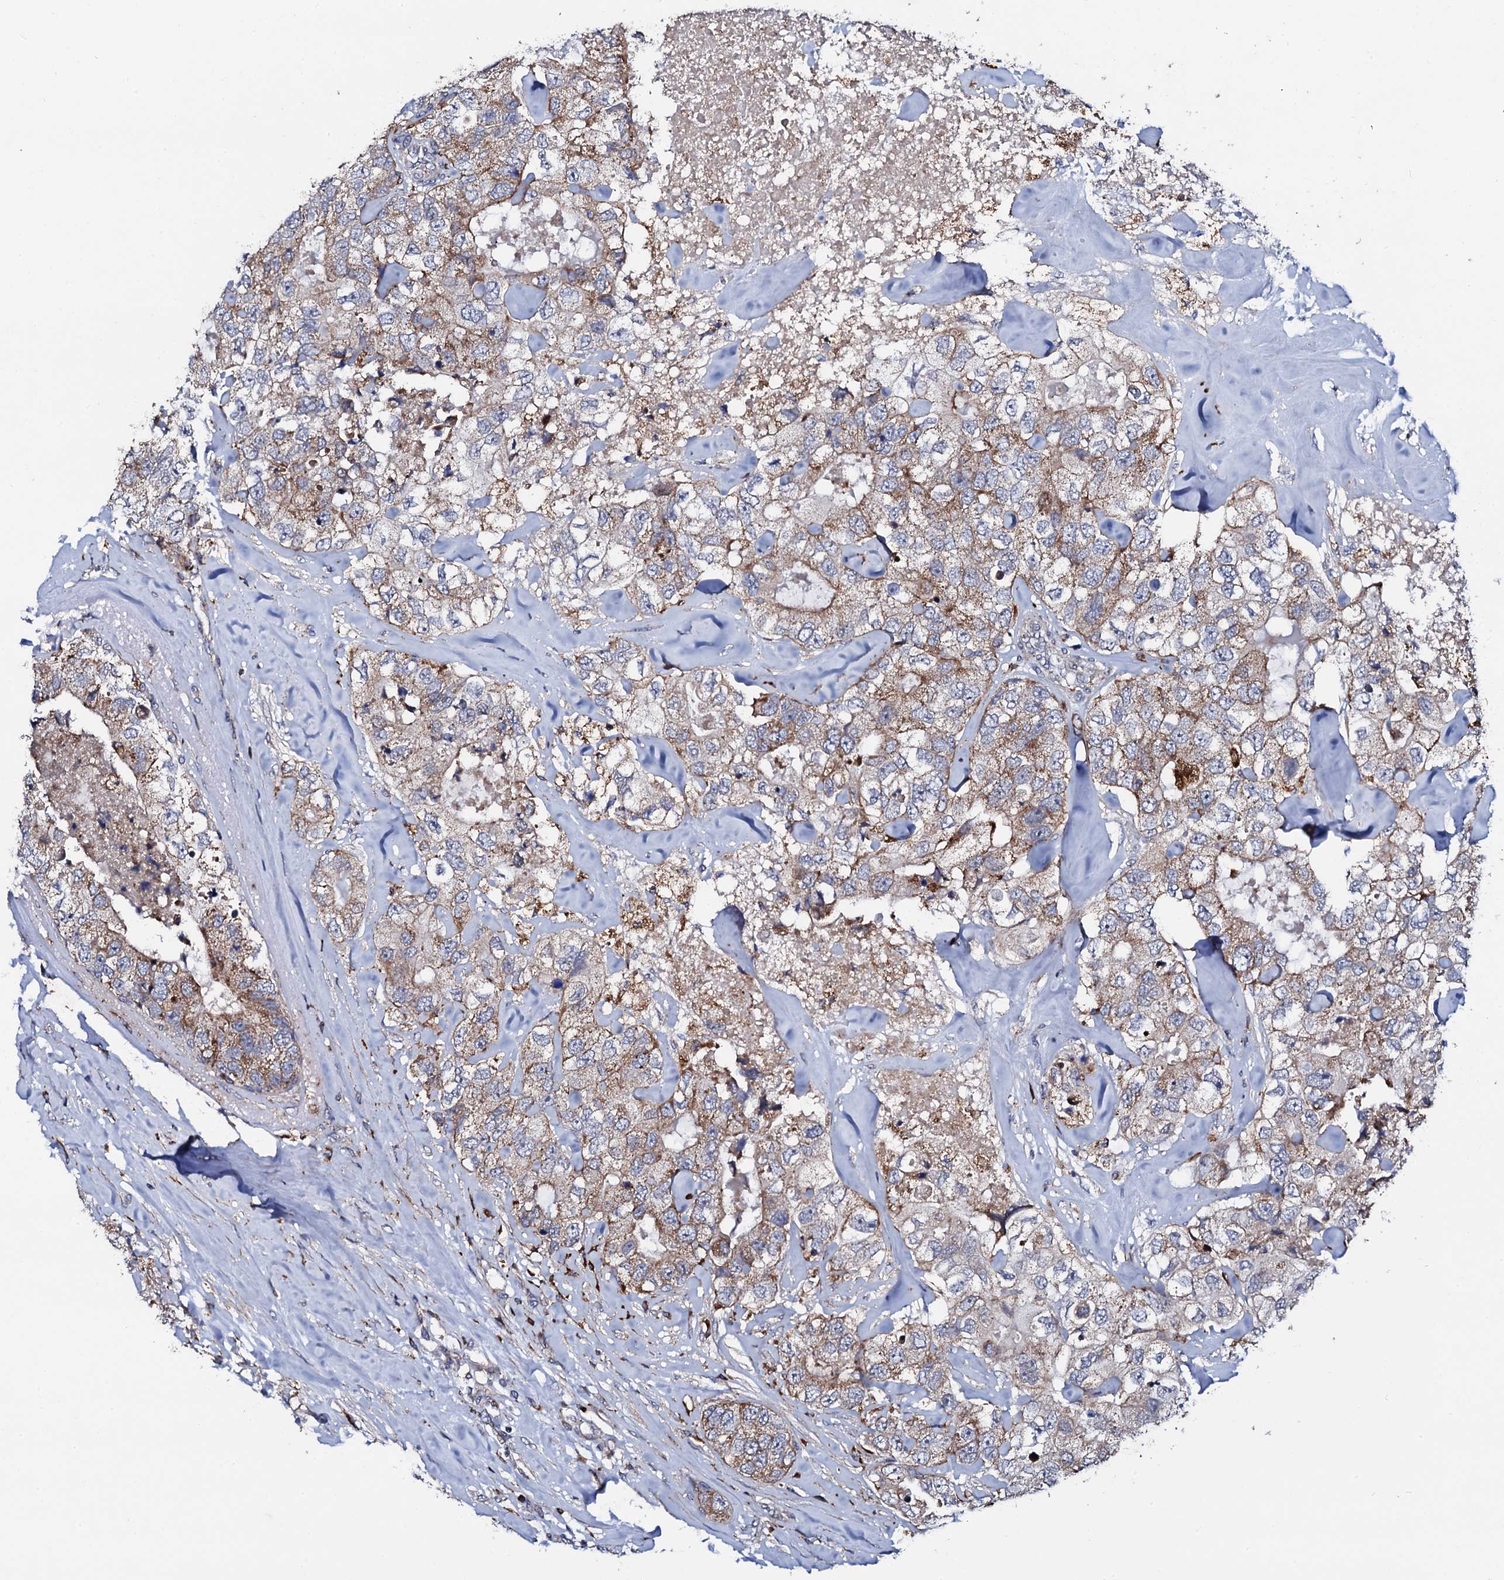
{"staining": {"intensity": "moderate", "quantity": ">75%", "location": "cytoplasmic/membranous"}, "tissue": "breast cancer", "cell_type": "Tumor cells", "image_type": "cancer", "snomed": [{"axis": "morphology", "description": "Duct carcinoma"}, {"axis": "topography", "description": "Breast"}], "caption": "Immunohistochemical staining of human breast cancer (intraductal carcinoma) demonstrates moderate cytoplasmic/membranous protein positivity in about >75% of tumor cells. (Stains: DAB in brown, nuclei in blue, Microscopy: brightfield microscopy at high magnification).", "gene": "TCIRG1", "patient": {"sex": "female", "age": 62}}